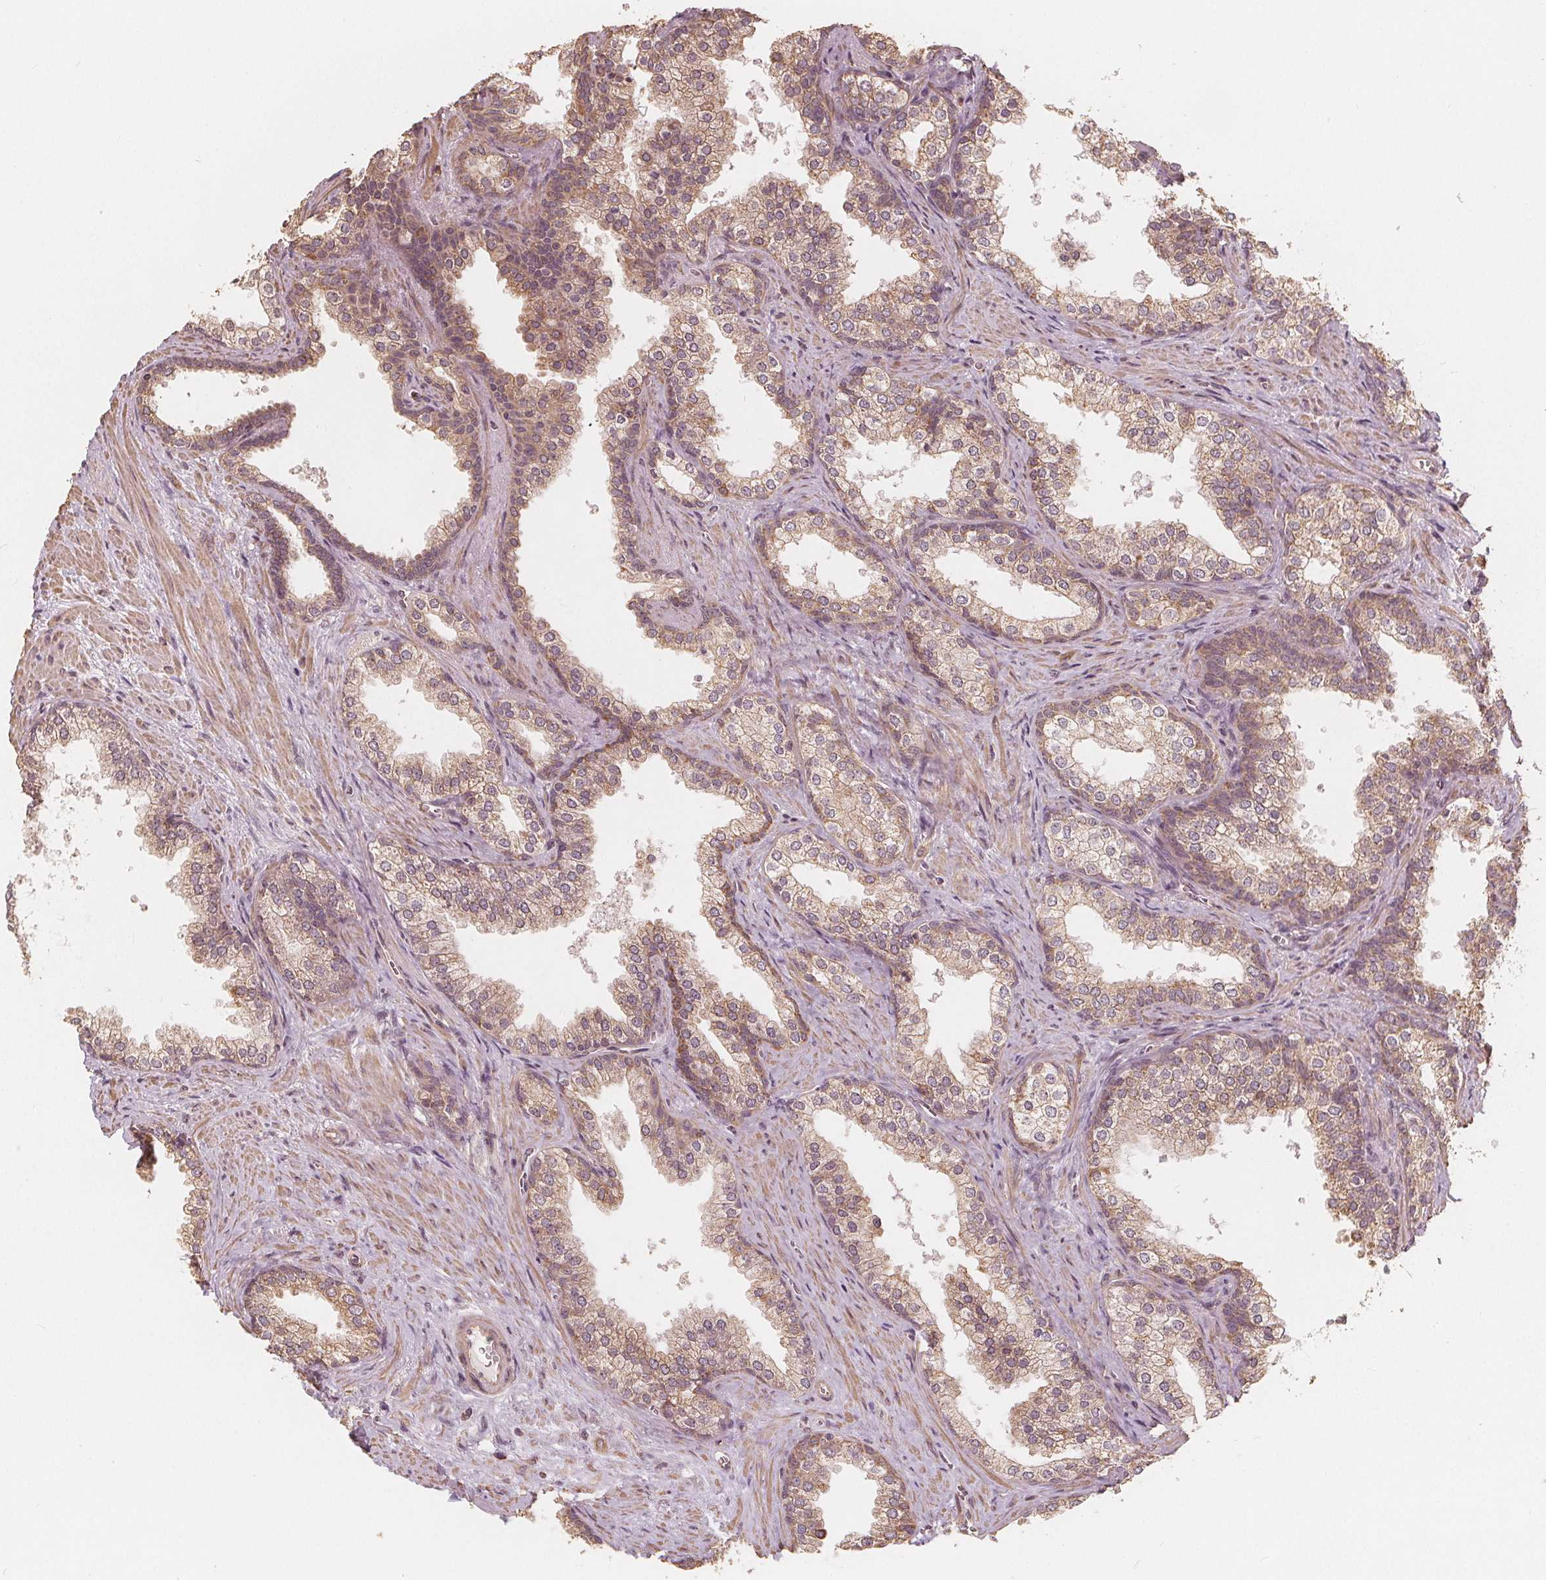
{"staining": {"intensity": "moderate", "quantity": ">75%", "location": "cytoplasmic/membranous"}, "tissue": "prostate", "cell_type": "Glandular cells", "image_type": "normal", "snomed": [{"axis": "morphology", "description": "Normal tissue, NOS"}, {"axis": "topography", "description": "Prostate"}], "caption": "High-power microscopy captured an IHC micrograph of unremarkable prostate, revealing moderate cytoplasmic/membranous positivity in about >75% of glandular cells.", "gene": "PEX26", "patient": {"sex": "male", "age": 79}}